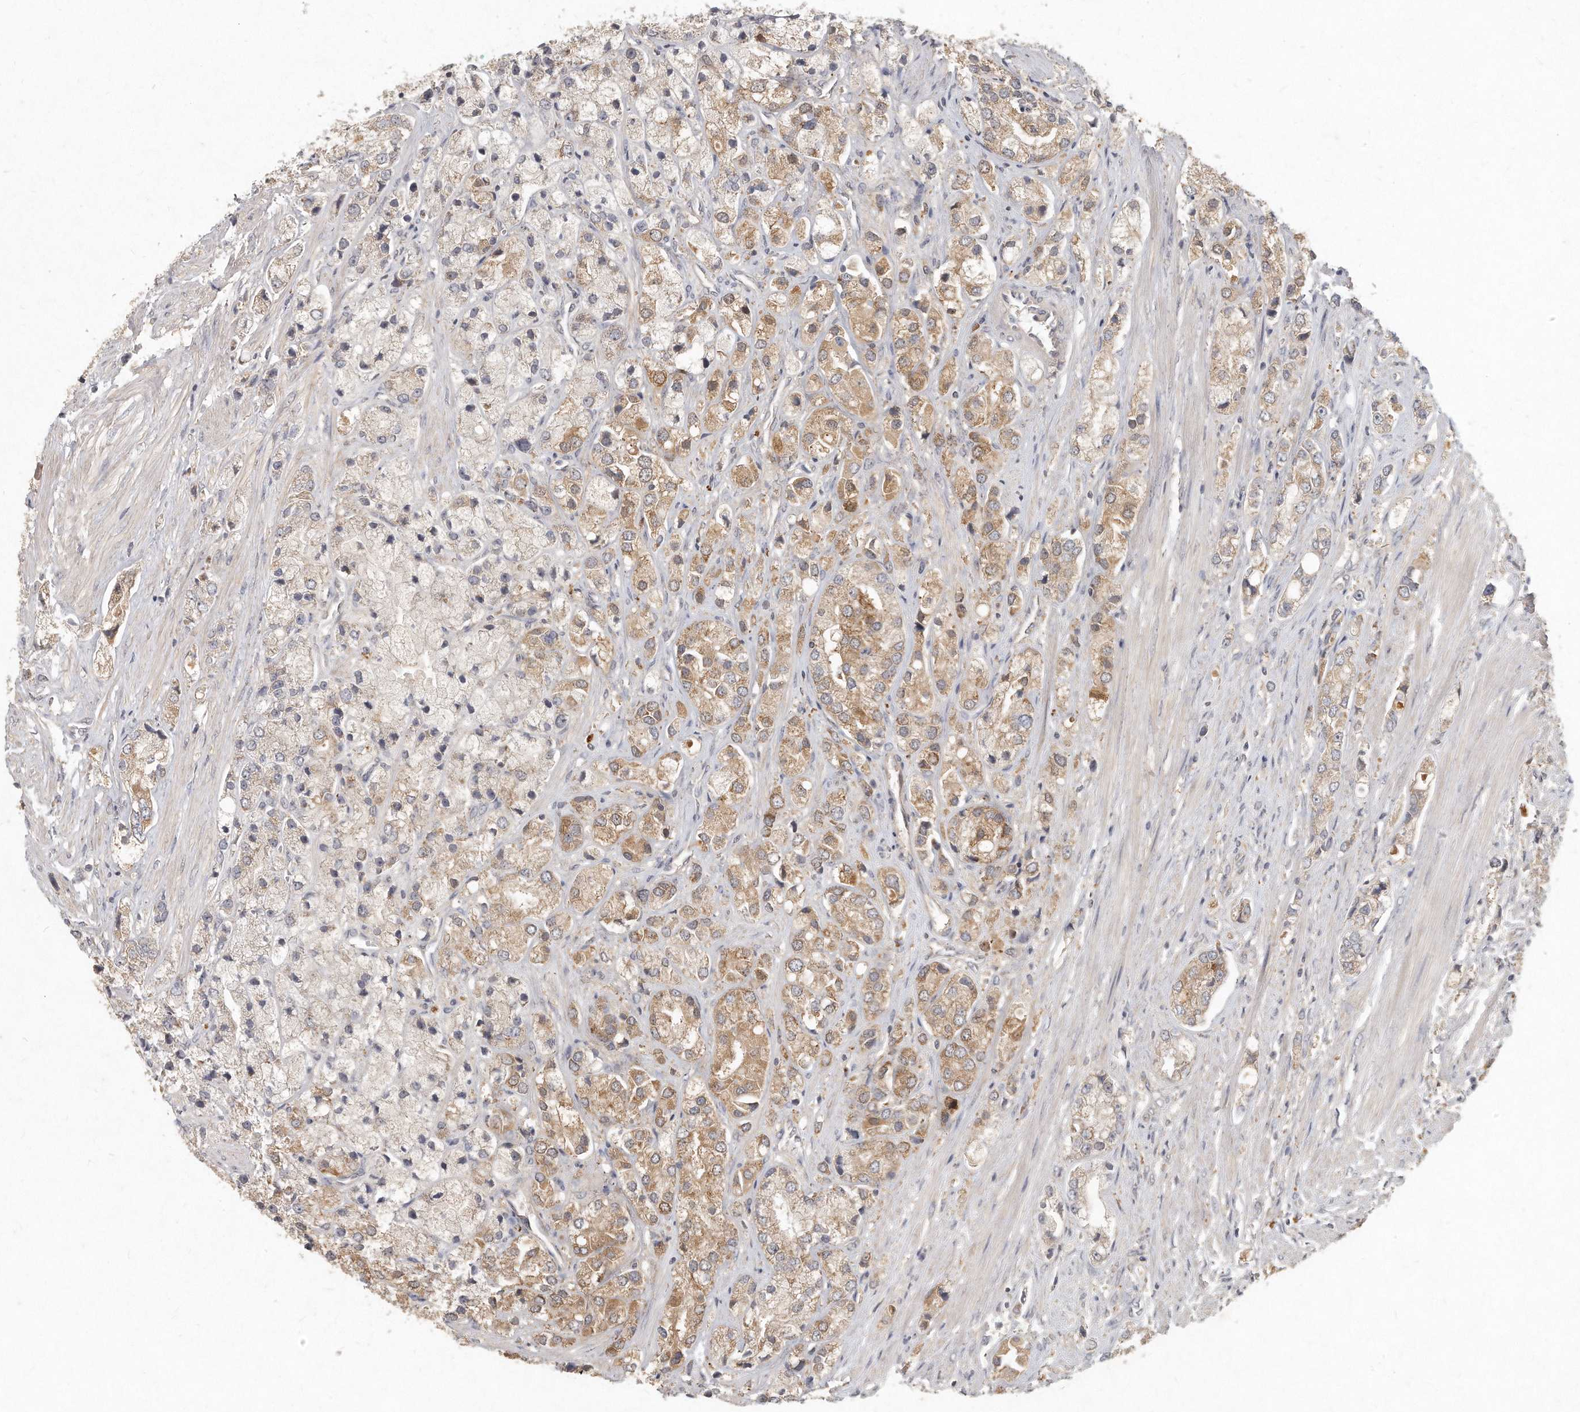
{"staining": {"intensity": "moderate", "quantity": "25%-75%", "location": "cytoplasmic/membranous"}, "tissue": "prostate cancer", "cell_type": "Tumor cells", "image_type": "cancer", "snomed": [{"axis": "morphology", "description": "Adenocarcinoma, High grade"}, {"axis": "topography", "description": "Prostate"}], "caption": "Immunohistochemical staining of human adenocarcinoma (high-grade) (prostate) shows medium levels of moderate cytoplasmic/membranous protein staining in approximately 25%-75% of tumor cells.", "gene": "LGALS8", "patient": {"sex": "male", "age": 50}}